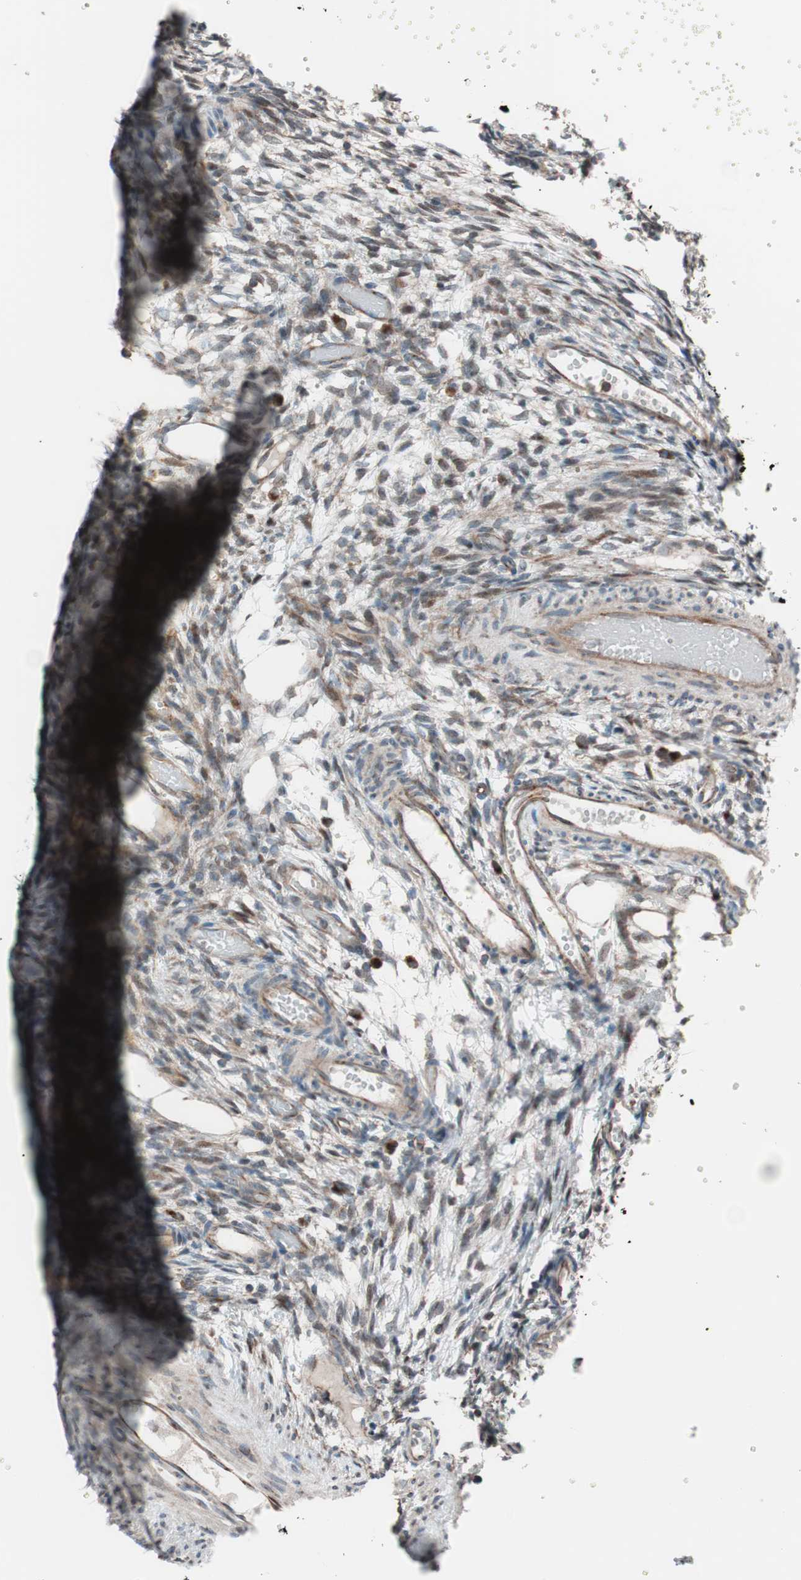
{"staining": {"intensity": "moderate", "quantity": ">75%", "location": "cytoplasmic/membranous"}, "tissue": "ovary", "cell_type": "Follicle cells", "image_type": "normal", "snomed": [{"axis": "morphology", "description": "Normal tissue, NOS"}, {"axis": "topography", "description": "Ovary"}], "caption": "A medium amount of moderate cytoplasmic/membranous expression is present in about >75% of follicle cells in unremarkable ovary.", "gene": "SEC31A", "patient": {"sex": "female", "age": 35}}